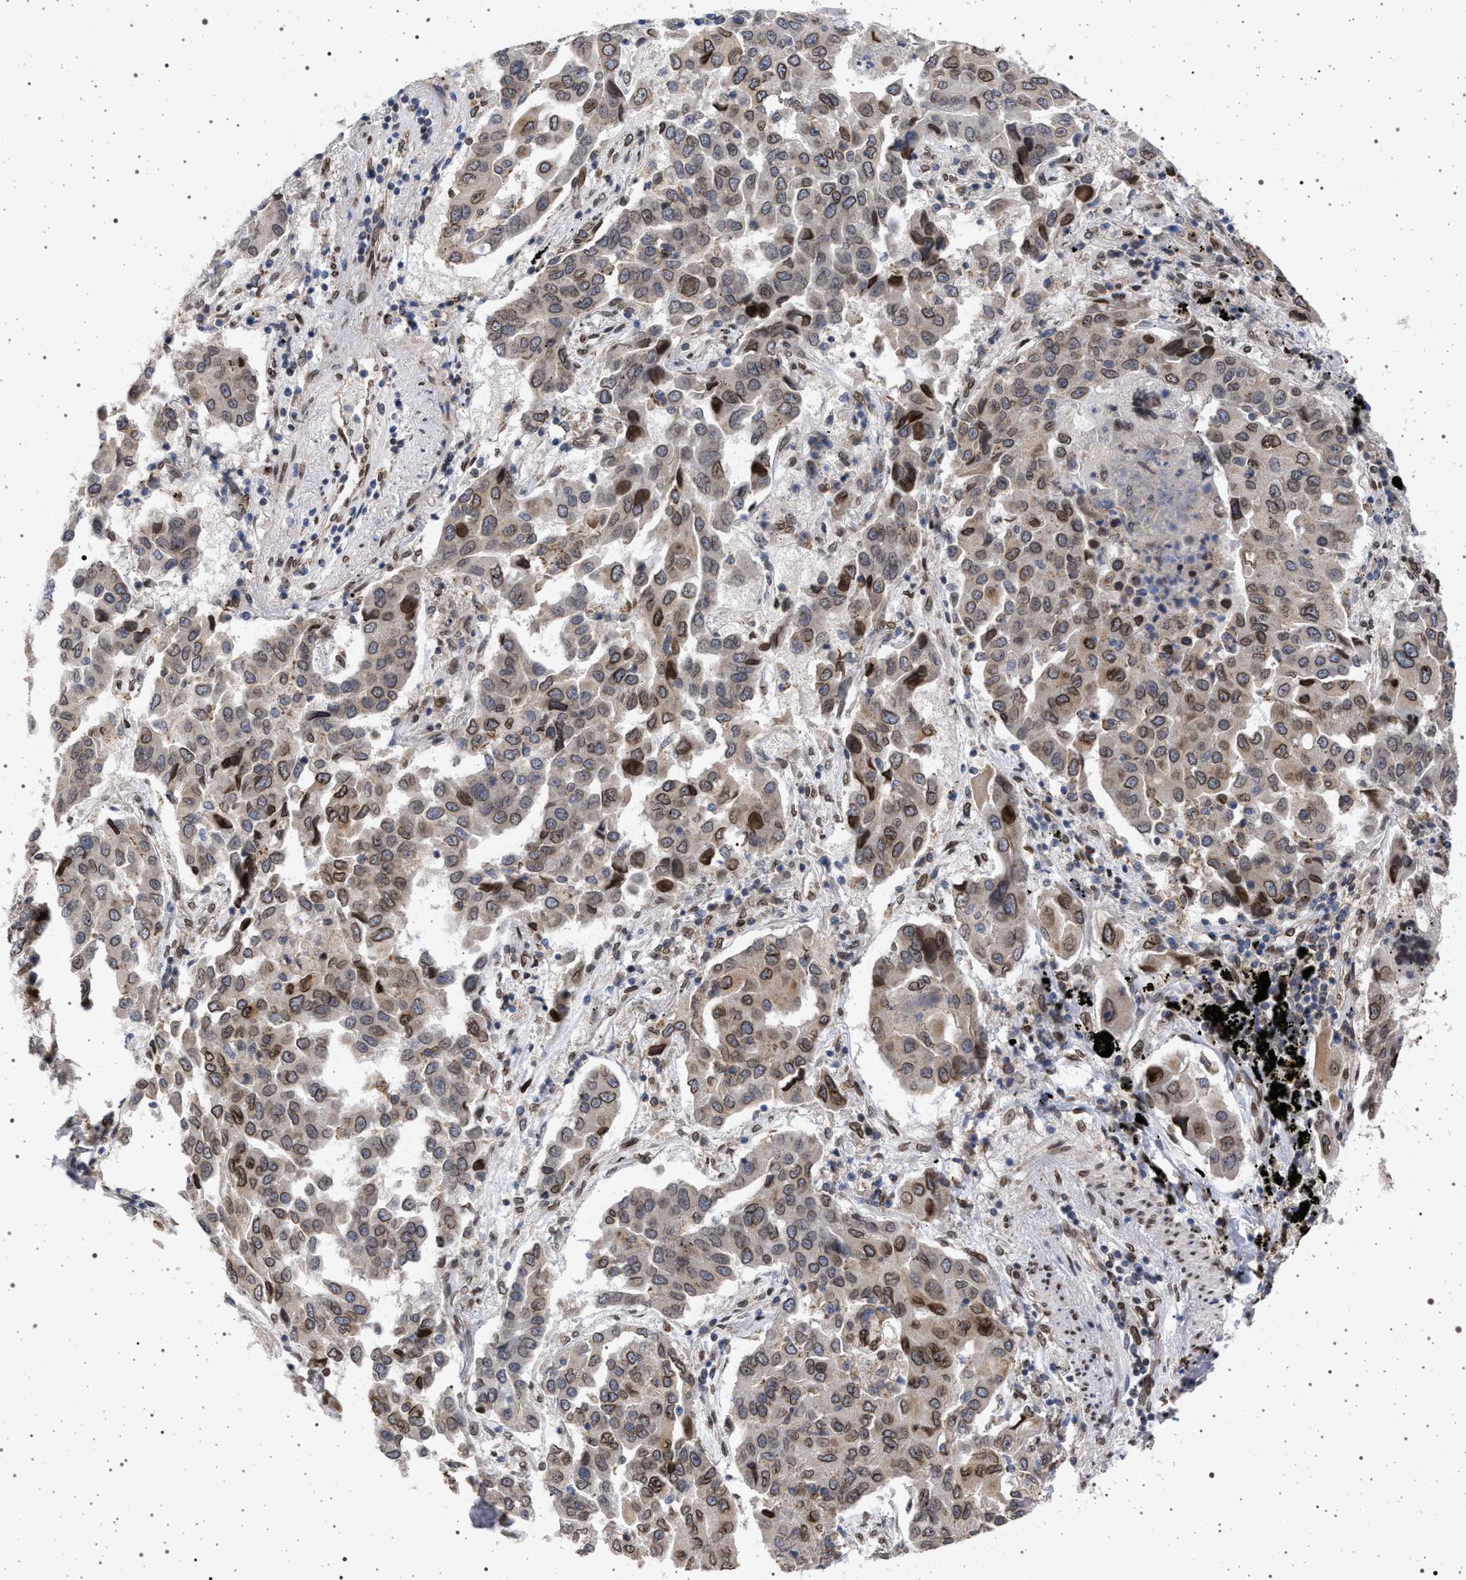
{"staining": {"intensity": "moderate", "quantity": ">75%", "location": "cytoplasmic/membranous,nuclear"}, "tissue": "lung cancer", "cell_type": "Tumor cells", "image_type": "cancer", "snomed": [{"axis": "morphology", "description": "Adenocarcinoma, NOS"}, {"axis": "topography", "description": "Lung"}], "caption": "Lung adenocarcinoma stained with immunohistochemistry (IHC) demonstrates moderate cytoplasmic/membranous and nuclear expression in approximately >75% of tumor cells.", "gene": "ING2", "patient": {"sex": "female", "age": 65}}